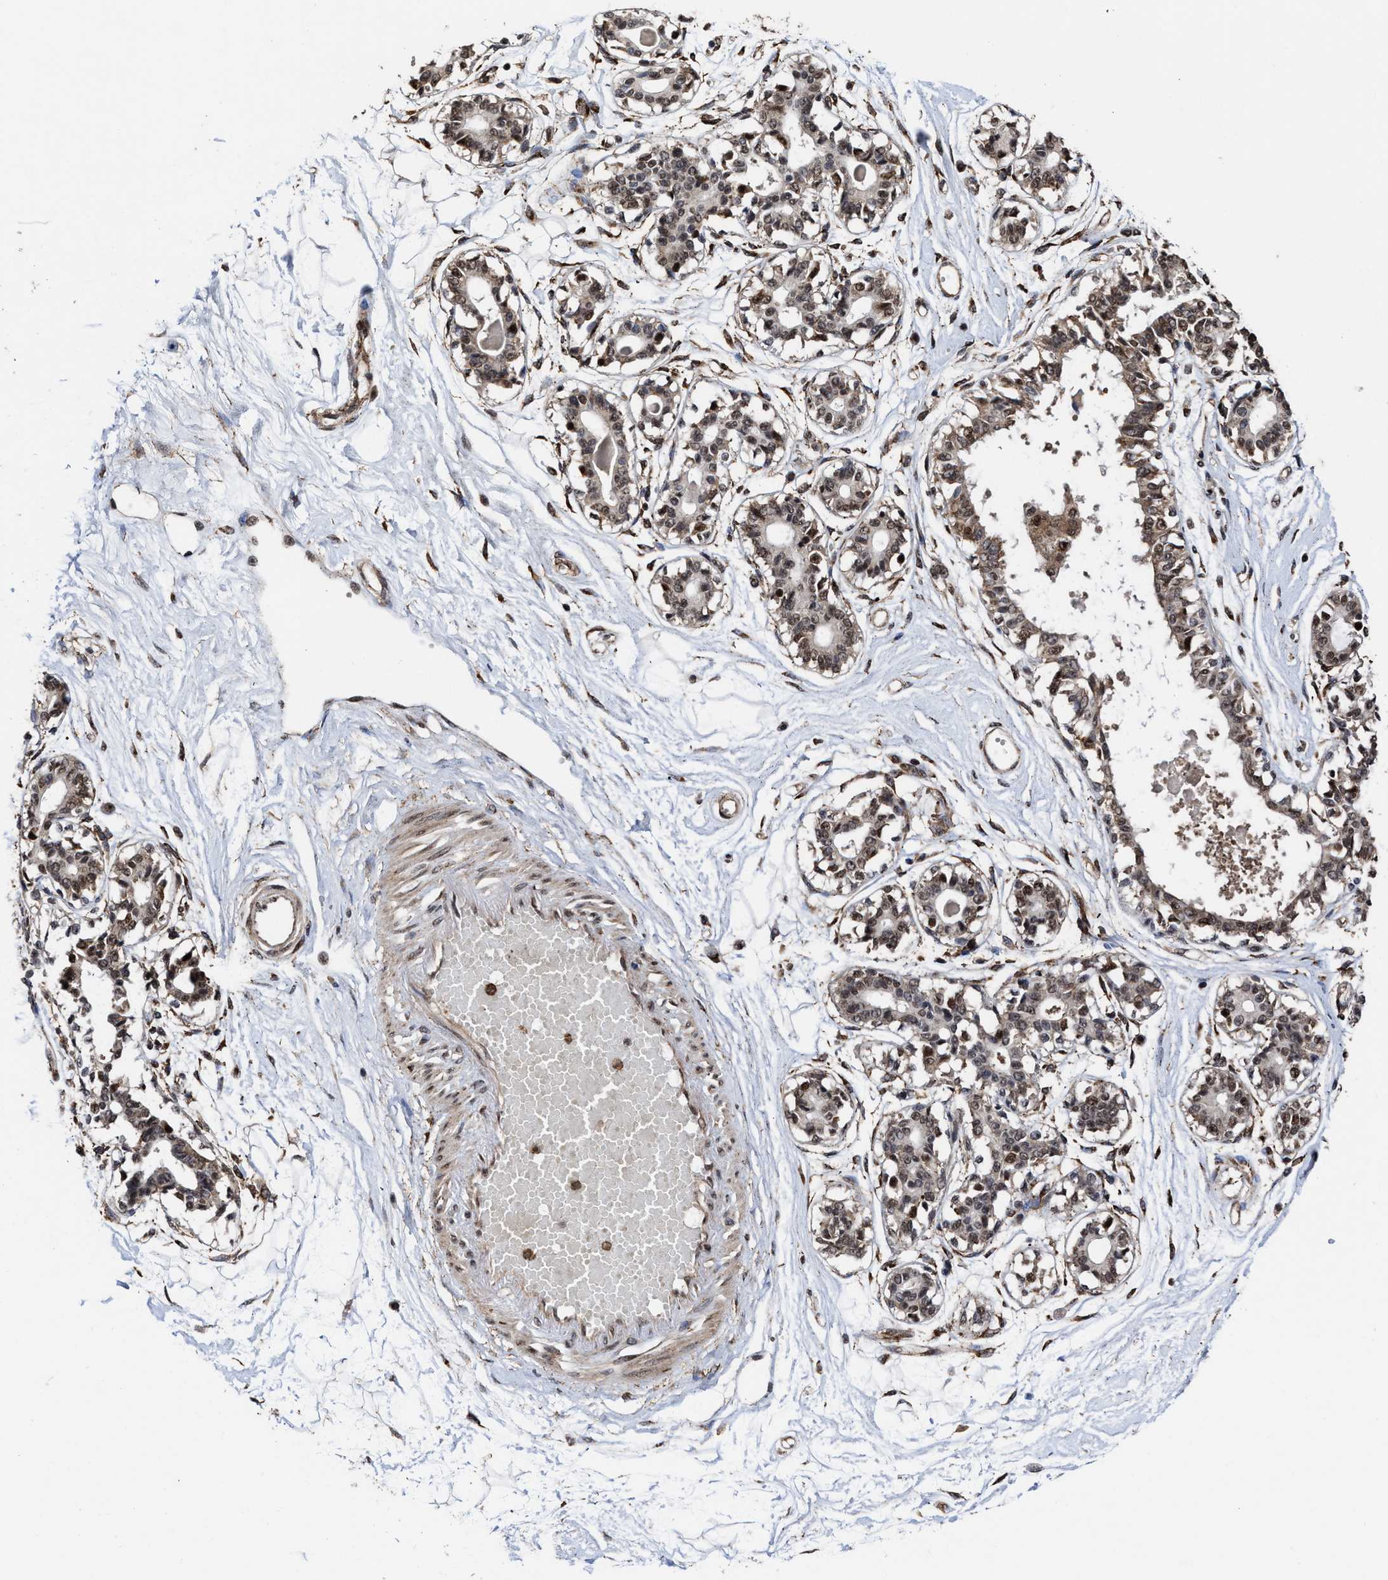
{"staining": {"intensity": "negative", "quantity": "none", "location": "none"}, "tissue": "breast", "cell_type": "Adipocytes", "image_type": "normal", "snomed": [{"axis": "morphology", "description": "Normal tissue, NOS"}, {"axis": "topography", "description": "Breast"}], "caption": "Immunohistochemistry photomicrograph of normal breast: human breast stained with DAB (3,3'-diaminobenzidine) demonstrates no significant protein expression in adipocytes.", "gene": "SEPTIN2", "patient": {"sex": "female", "age": 45}}